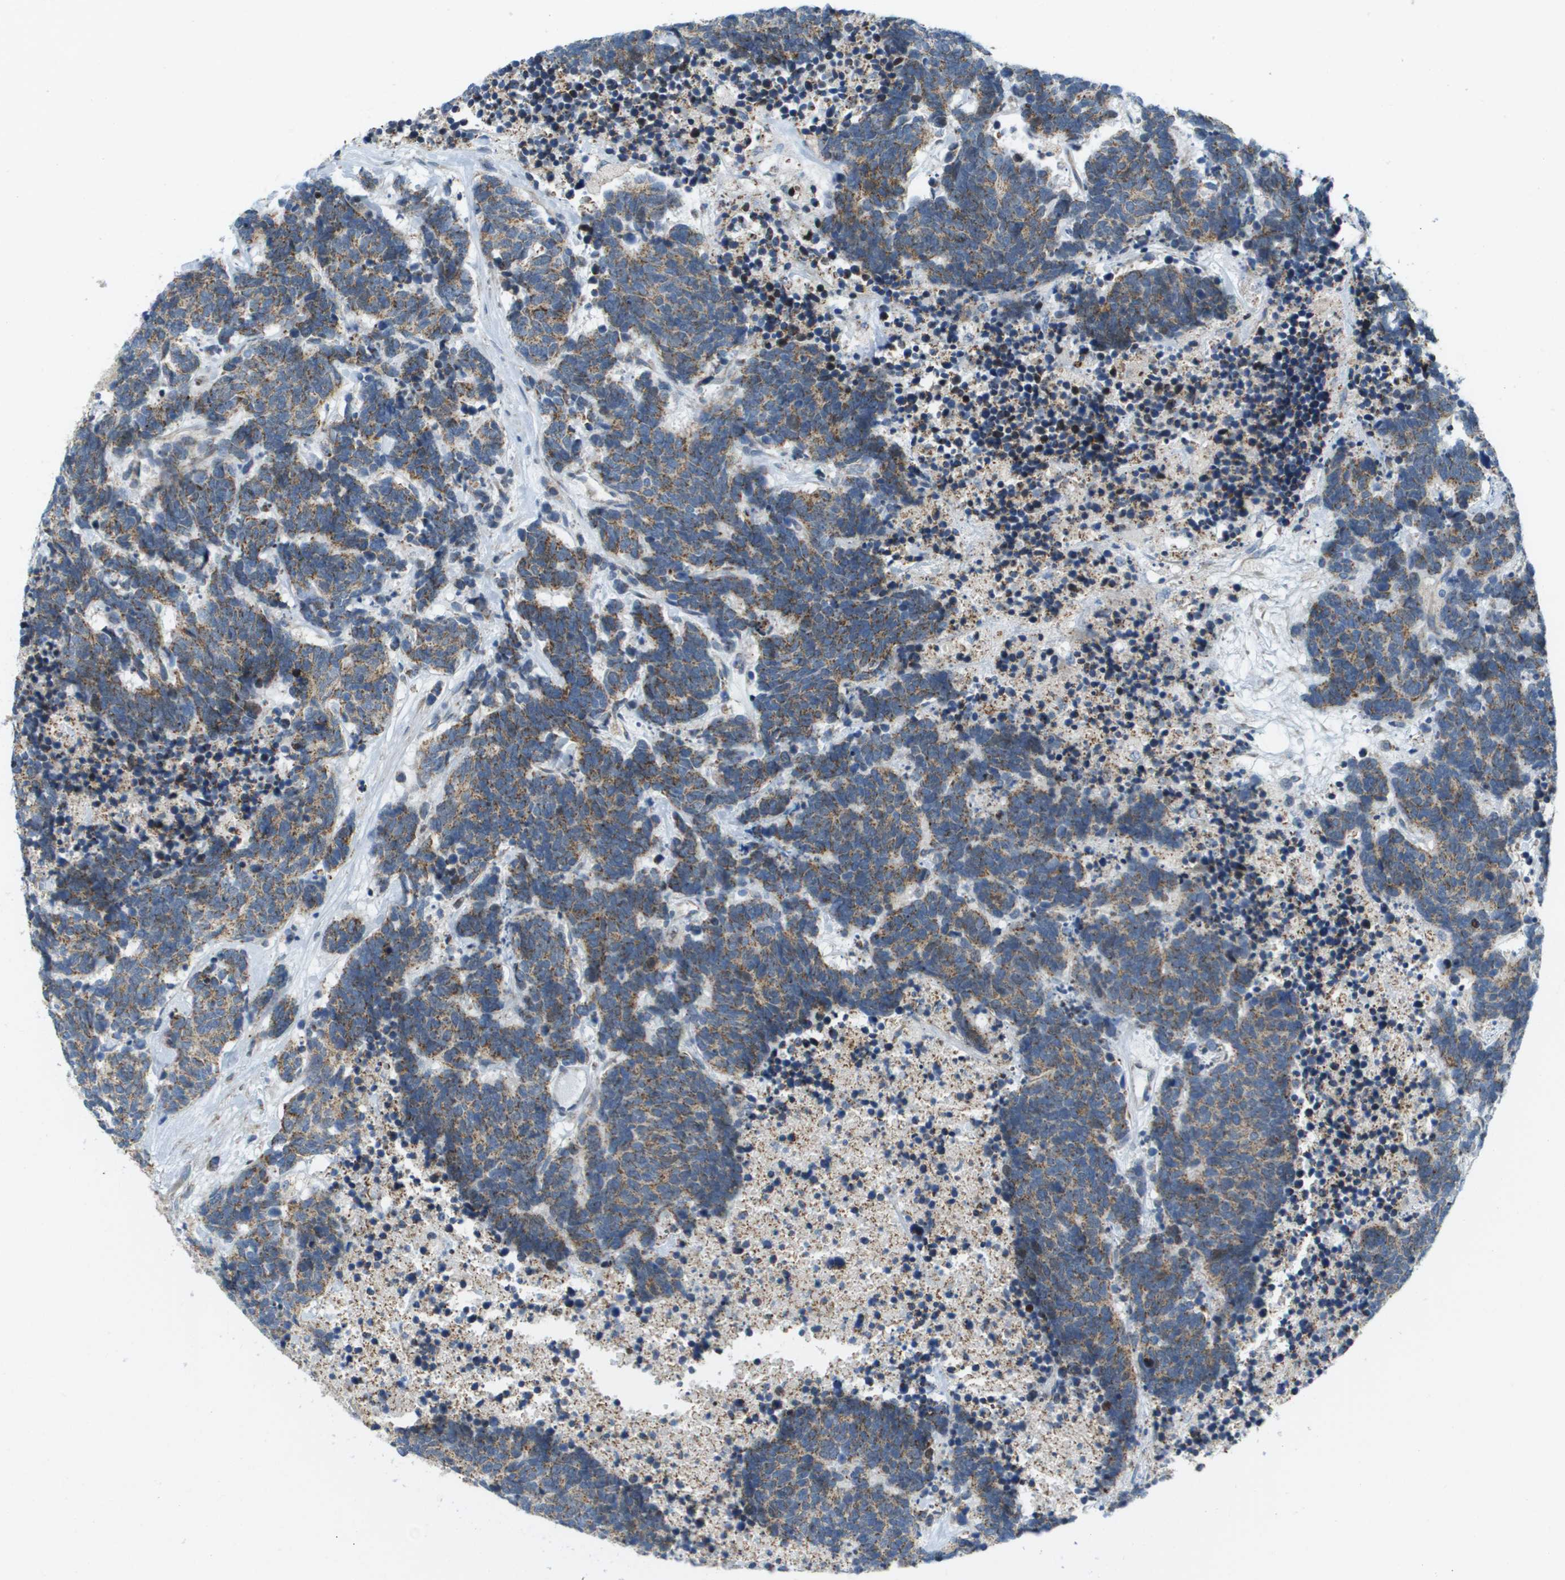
{"staining": {"intensity": "weak", "quantity": ">75%", "location": "cytoplasmic/membranous"}, "tissue": "carcinoid", "cell_type": "Tumor cells", "image_type": "cancer", "snomed": [{"axis": "morphology", "description": "Carcinoma, NOS"}, {"axis": "morphology", "description": "Carcinoid, malignant, NOS"}, {"axis": "topography", "description": "Urinary bladder"}], "caption": "Tumor cells show low levels of weak cytoplasmic/membranous staining in about >75% of cells in malignant carcinoid.", "gene": "KRT23", "patient": {"sex": "male", "age": 57}}